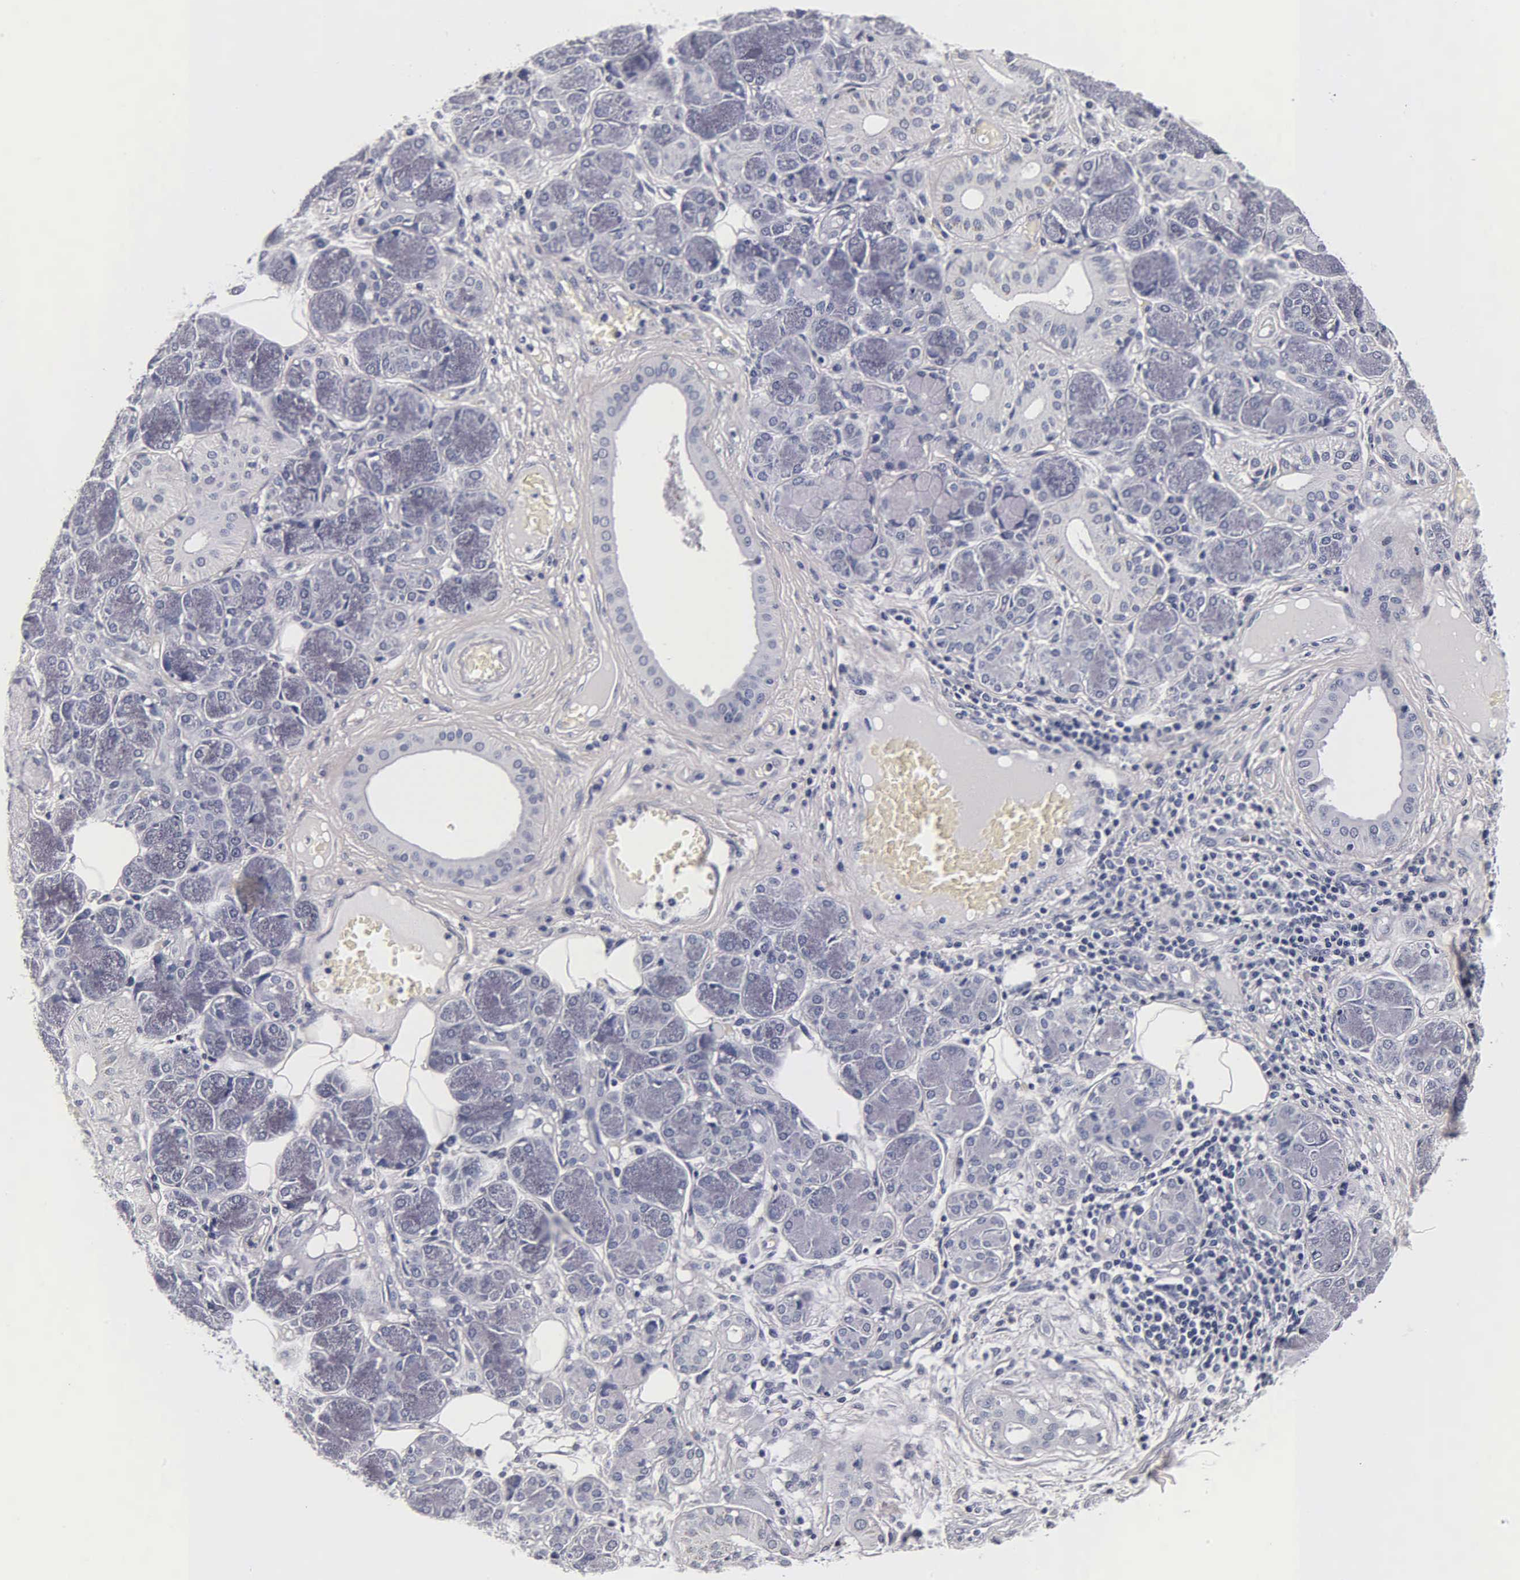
{"staining": {"intensity": "negative", "quantity": "none", "location": "none"}, "tissue": "salivary gland", "cell_type": "Glandular cells", "image_type": "normal", "snomed": [{"axis": "morphology", "description": "Normal tissue, NOS"}, {"axis": "topography", "description": "Salivary gland"}], "caption": "Immunohistochemistry (IHC) micrograph of benign salivary gland stained for a protein (brown), which demonstrates no staining in glandular cells. (DAB (3,3'-diaminobenzidine) immunohistochemistry, high magnification).", "gene": "ACP3", "patient": {"sex": "male", "age": 54}}